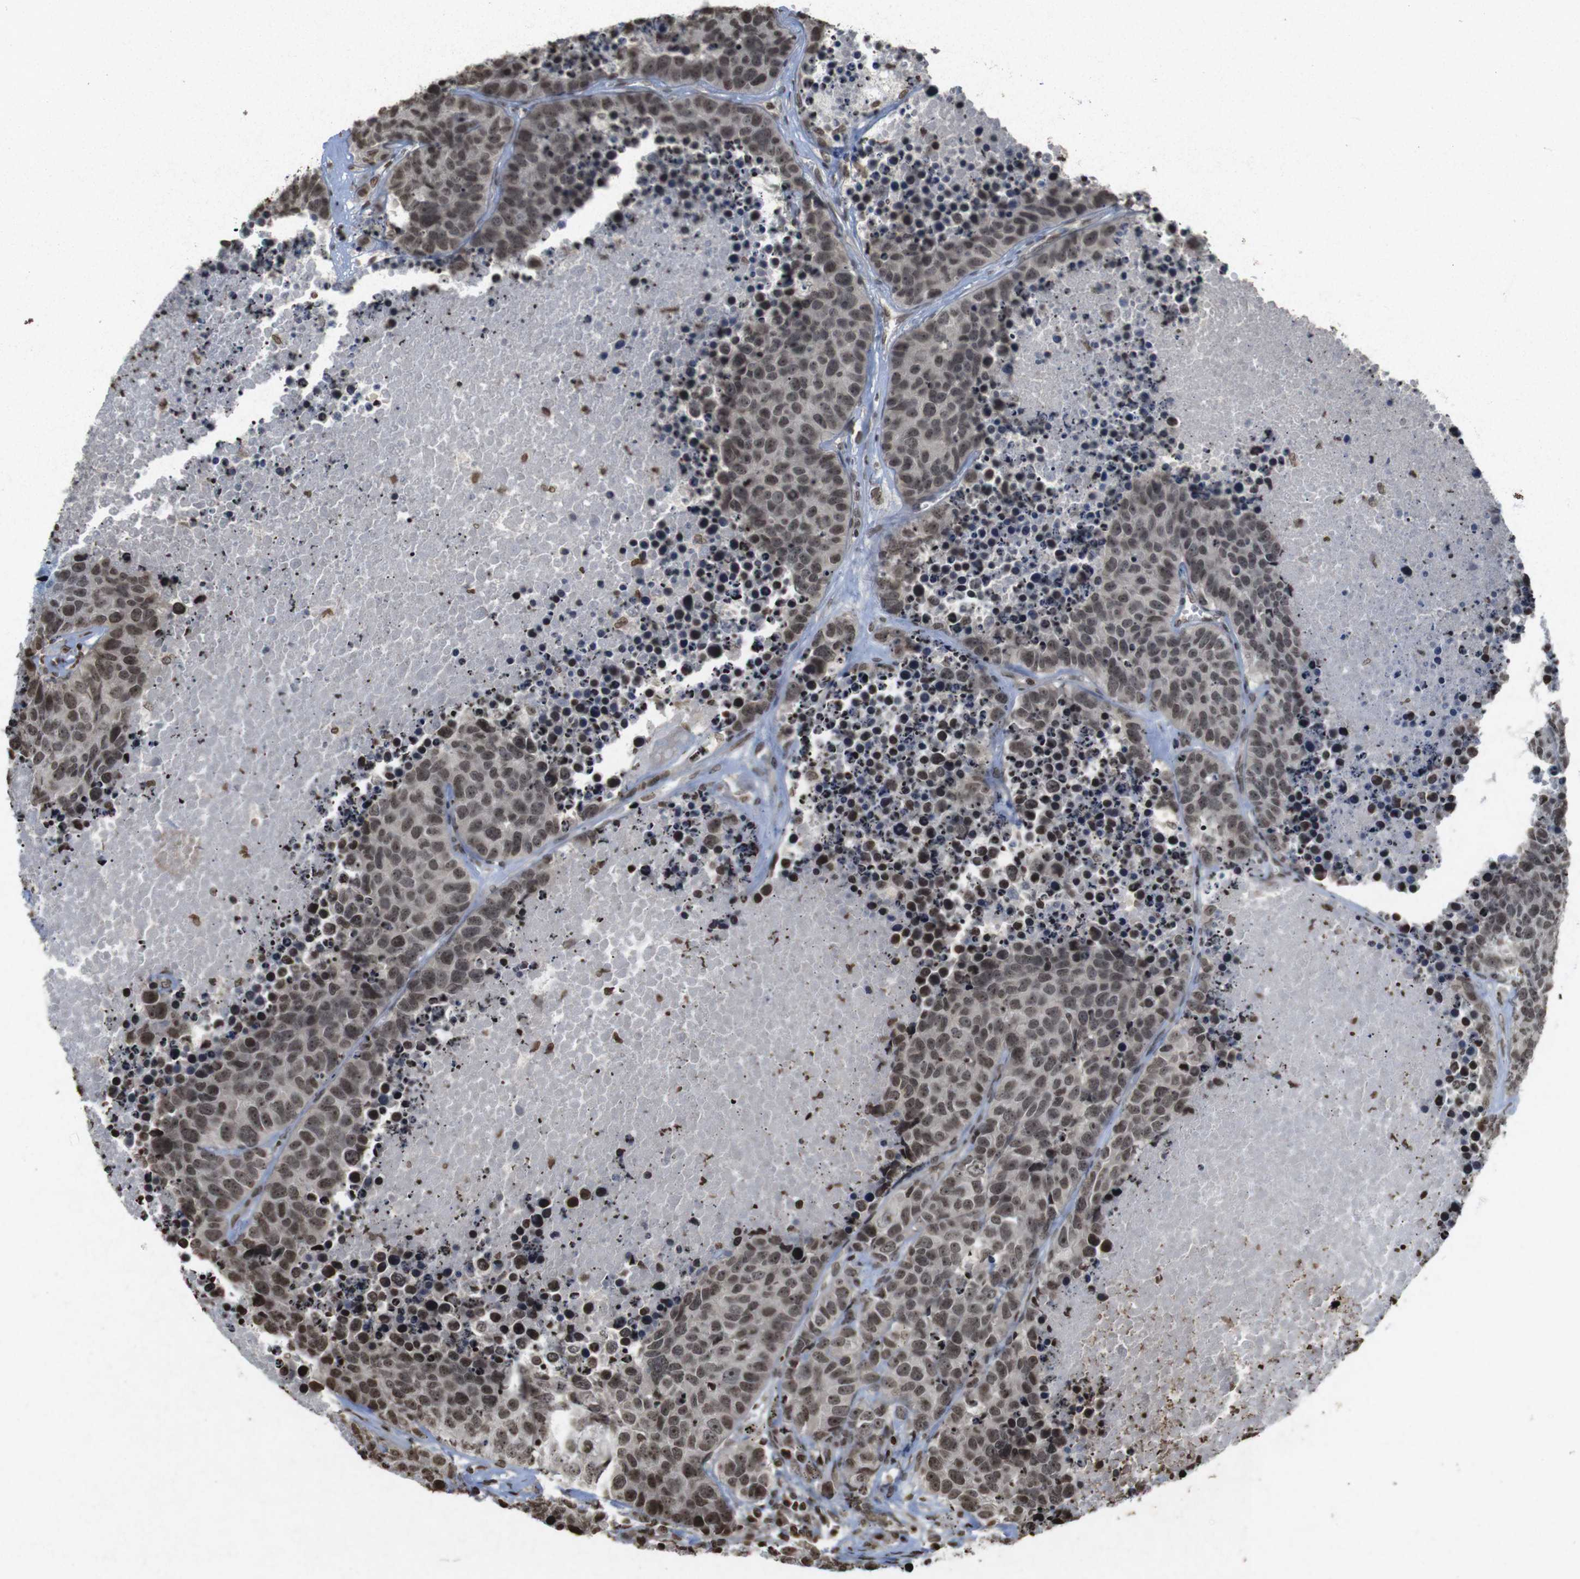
{"staining": {"intensity": "moderate", "quantity": ">75%", "location": "cytoplasmic/membranous,nuclear"}, "tissue": "carcinoid", "cell_type": "Tumor cells", "image_type": "cancer", "snomed": [{"axis": "morphology", "description": "Carcinoid, malignant, NOS"}, {"axis": "topography", "description": "Lung"}], "caption": "Protein expression analysis of human carcinoid reveals moderate cytoplasmic/membranous and nuclear staining in approximately >75% of tumor cells.", "gene": "FOXA3", "patient": {"sex": "male", "age": 60}}